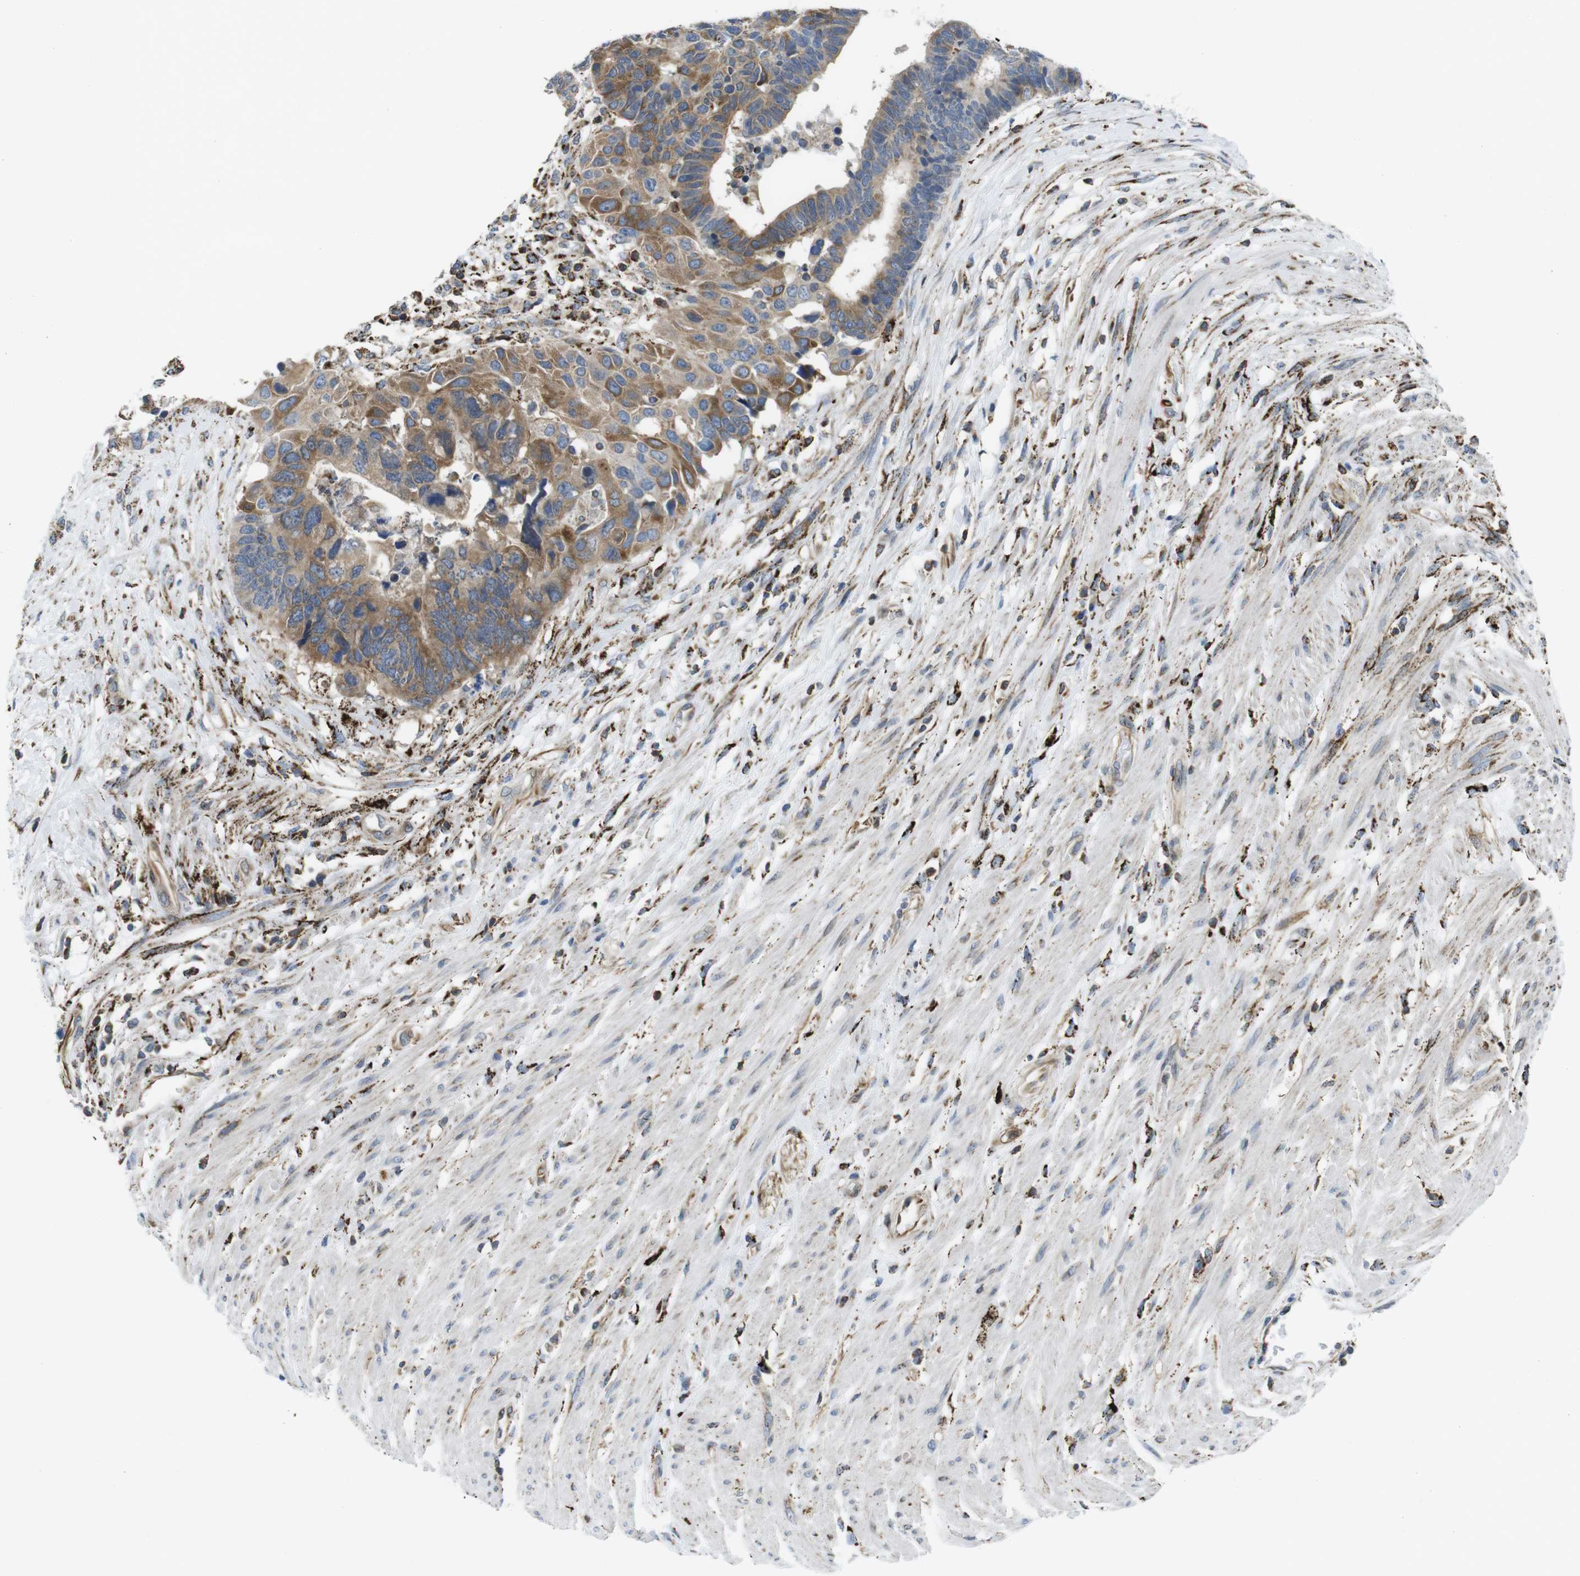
{"staining": {"intensity": "moderate", "quantity": "25%-75%", "location": "cytoplasmic/membranous"}, "tissue": "colorectal cancer", "cell_type": "Tumor cells", "image_type": "cancer", "snomed": [{"axis": "morphology", "description": "Adenocarcinoma, NOS"}, {"axis": "topography", "description": "Rectum"}], "caption": "There is medium levels of moderate cytoplasmic/membranous expression in tumor cells of colorectal adenocarcinoma, as demonstrated by immunohistochemical staining (brown color).", "gene": "KCNE3", "patient": {"sex": "male", "age": 51}}